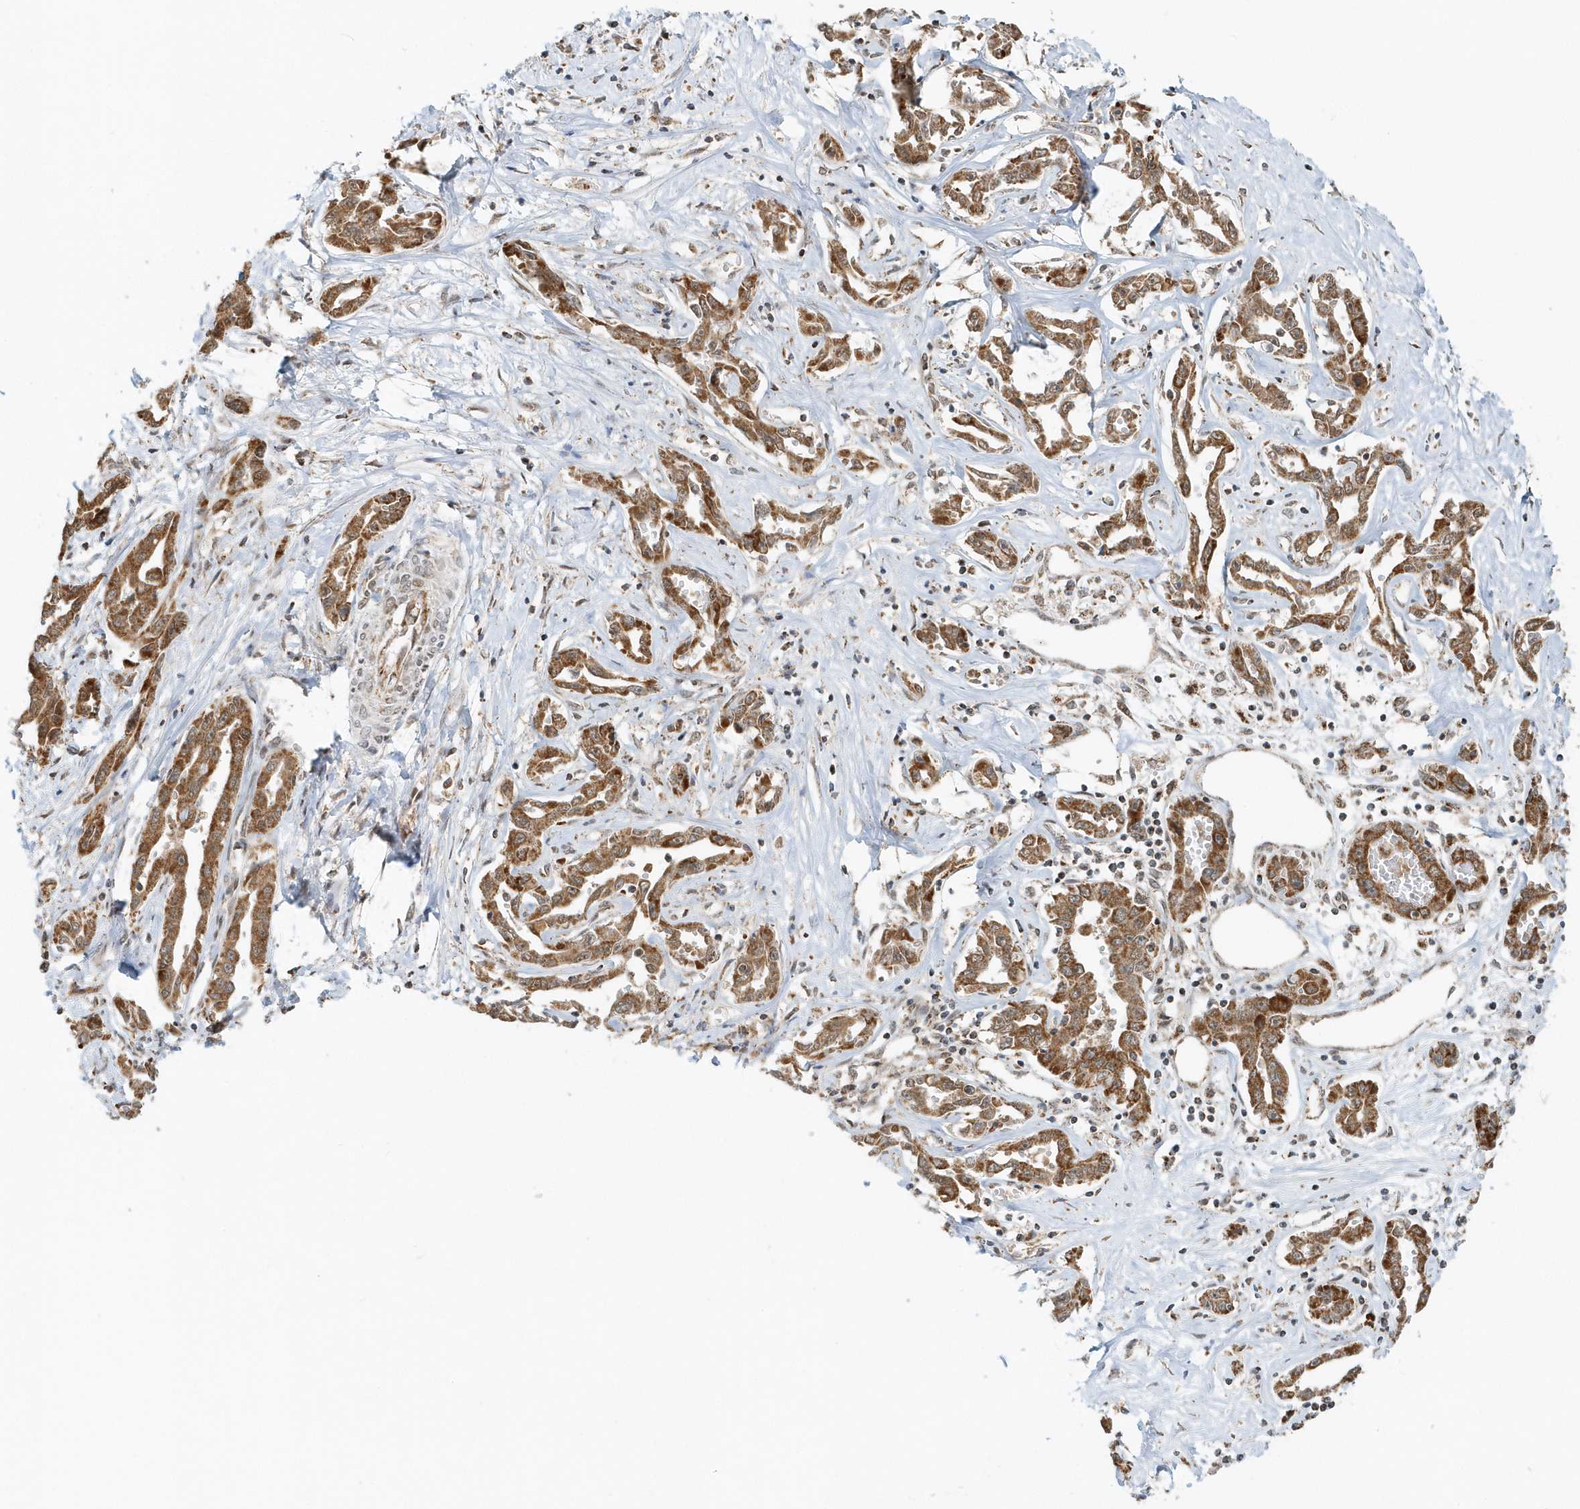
{"staining": {"intensity": "strong", "quantity": ">75%", "location": "cytoplasmic/membranous"}, "tissue": "liver cancer", "cell_type": "Tumor cells", "image_type": "cancer", "snomed": [{"axis": "morphology", "description": "Cholangiocarcinoma"}, {"axis": "topography", "description": "Liver"}], "caption": "This photomicrograph displays immunohistochemistry staining of human cholangiocarcinoma (liver), with high strong cytoplasmic/membranous expression in about >75% of tumor cells.", "gene": "PSMD6", "patient": {"sex": "male", "age": 59}}